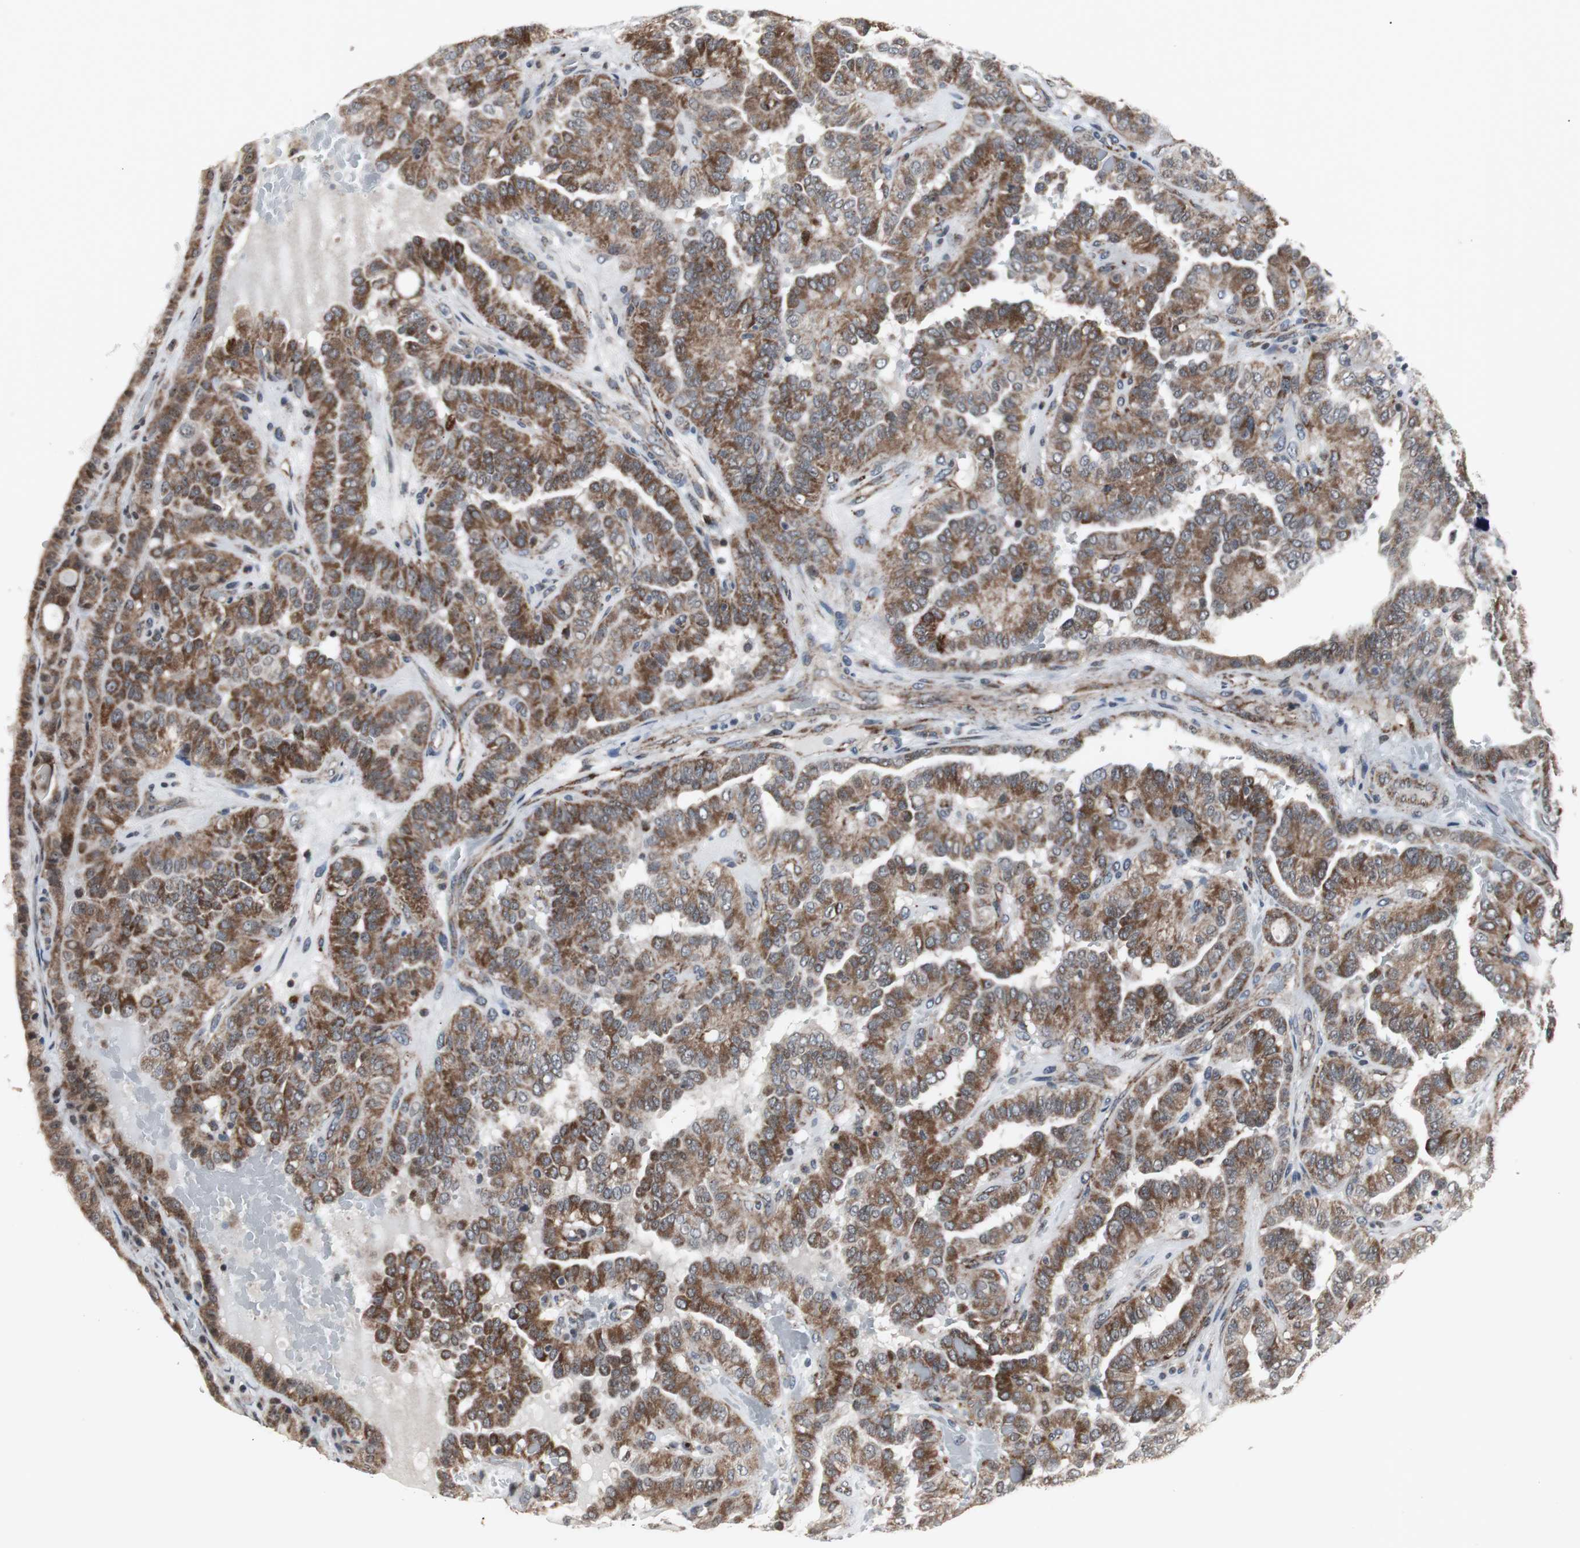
{"staining": {"intensity": "strong", "quantity": ">75%", "location": "cytoplasmic/membranous"}, "tissue": "thyroid cancer", "cell_type": "Tumor cells", "image_type": "cancer", "snomed": [{"axis": "morphology", "description": "Papillary adenocarcinoma, NOS"}, {"axis": "topography", "description": "Thyroid gland"}], "caption": "Immunohistochemistry (IHC) histopathology image of neoplastic tissue: human thyroid papillary adenocarcinoma stained using immunohistochemistry (IHC) demonstrates high levels of strong protein expression localized specifically in the cytoplasmic/membranous of tumor cells, appearing as a cytoplasmic/membranous brown color.", "gene": "MRPL40", "patient": {"sex": "male", "age": 77}}